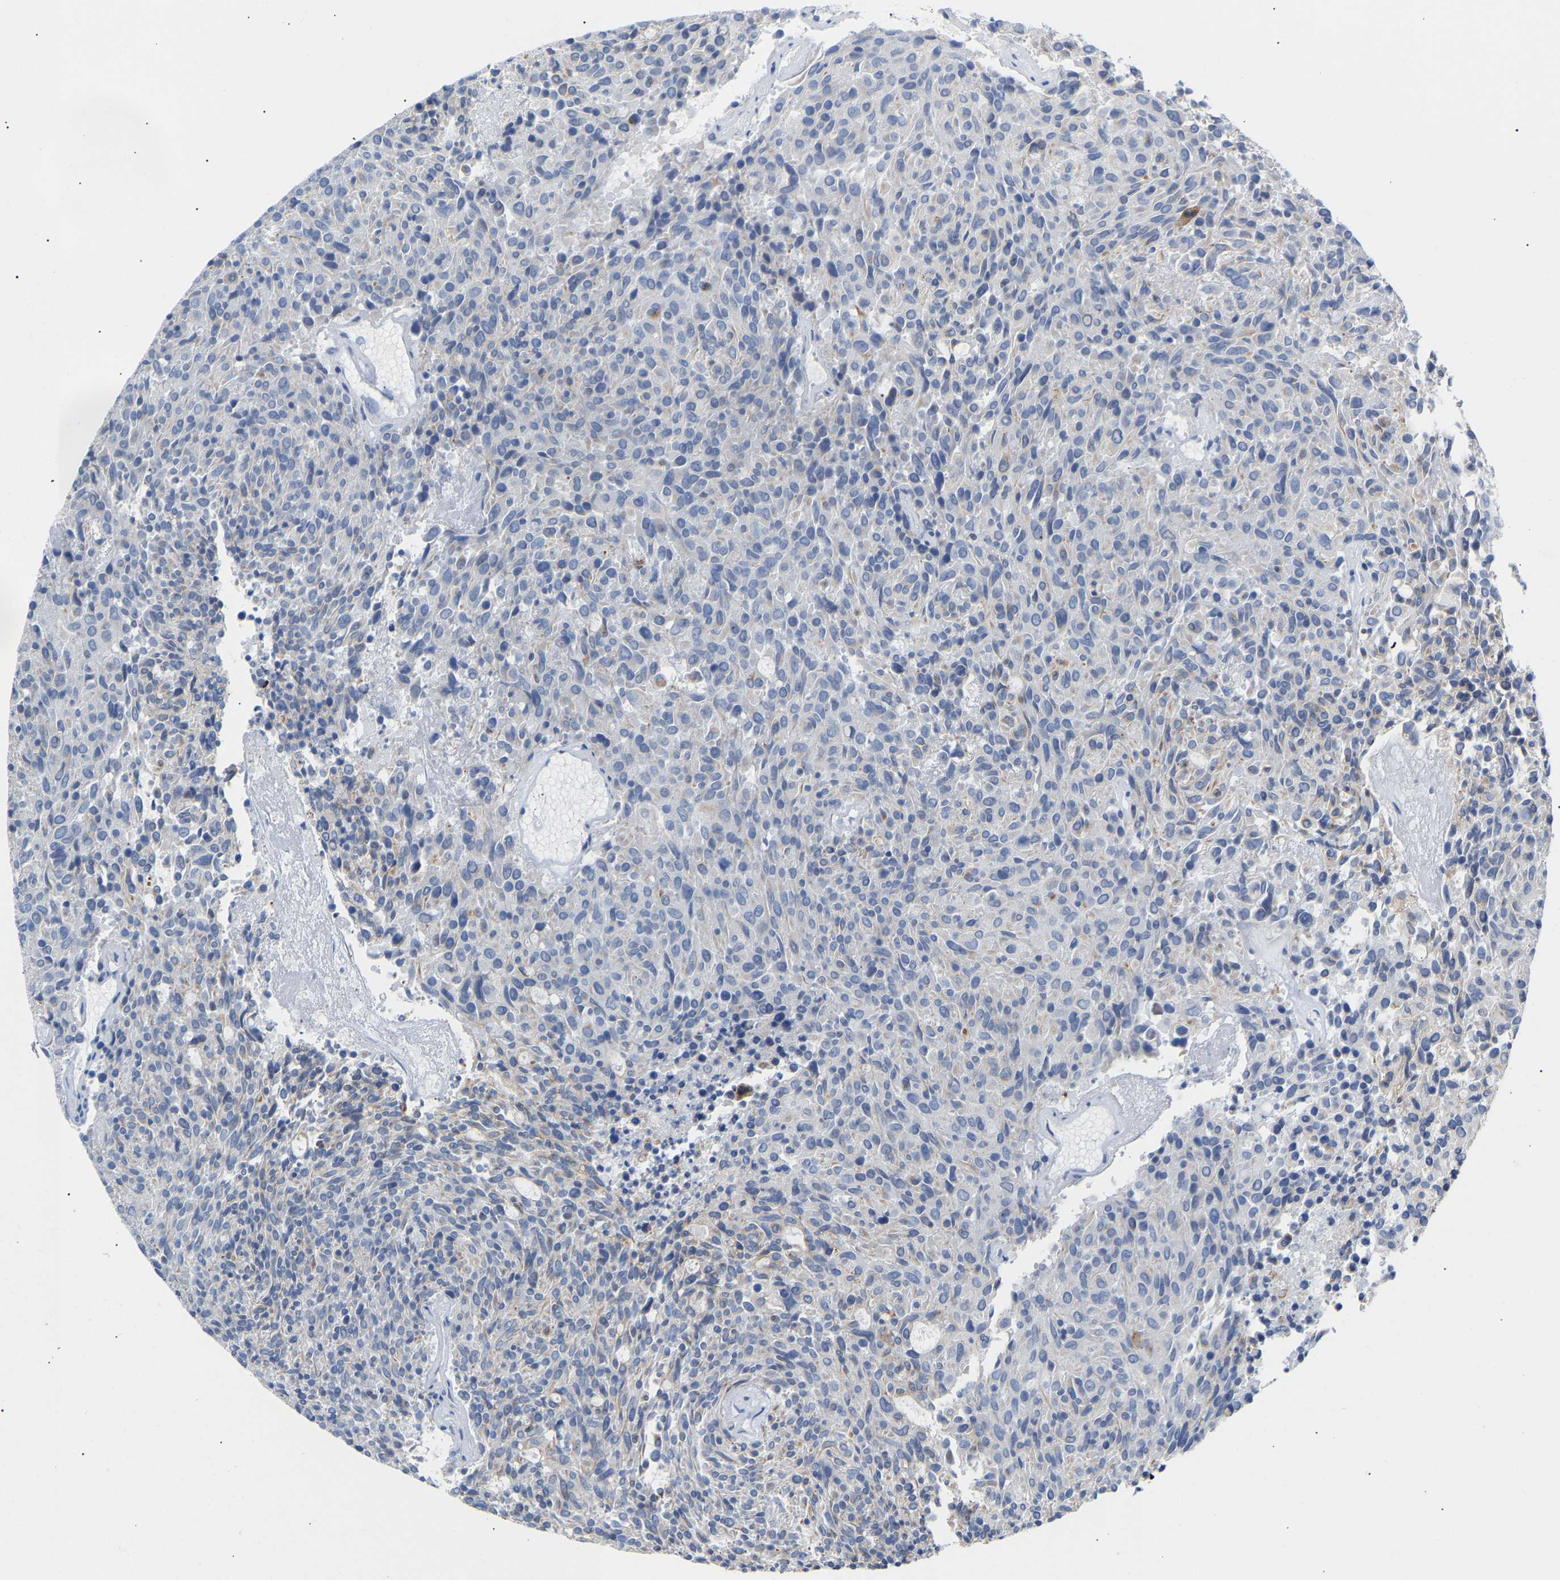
{"staining": {"intensity": "negative", "quantity": "none", "location": "none"}, "tissue": "carcinoid", "cell_type": "Tumor cells", "image_type": "cancer", "snomed": [{"axis": "morphology", "description": "Carcinoid, malignant, NOS"}, {"axis": "topography", "description": "Pancreas"}], "caption": "Tumor cells are negative for protein expression in human carcinoid (malignant). (DAB (3,3'-diaminobenzidine) IHC with hematoxylin counter stain).", "gene": "PEX1", "patient": {"sex": "female", "age": 54}}